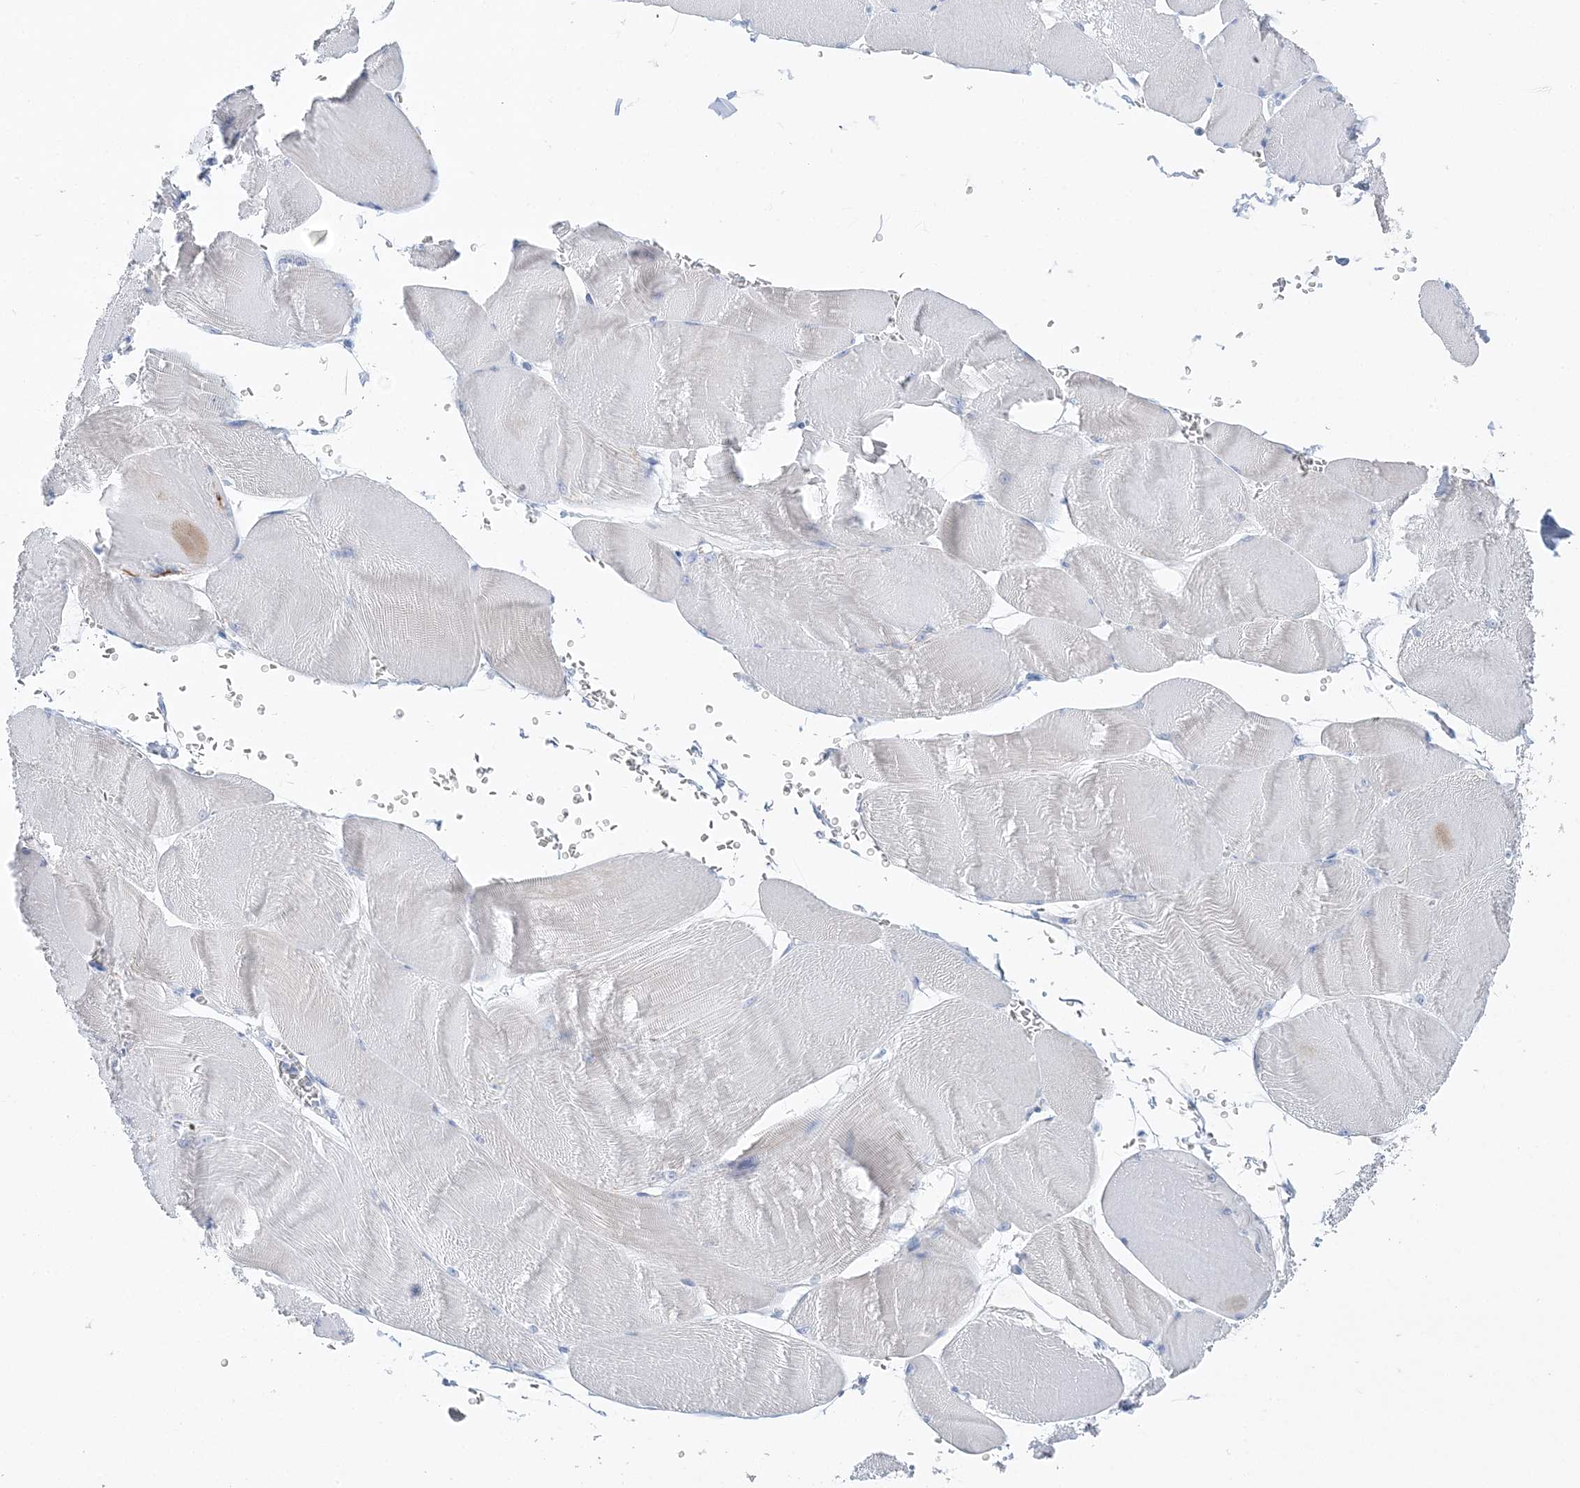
{"staining": {"intensity": "negative", "quantity": "none", "location": "none"}, "tissue": "skeletal muscle", "cell_type": "Myocytes", "image_type": "normal", "snomed": [{"axis": "morphology", "description": "Normal tissue, NOS"}, {"axis": "morphology", "description": "Basal cell carcinoma"}, {"axis": "topography", "description": "Skeletal muscle"}], "caption": "The histopathology image reveals no staining of myocytes in normal skeletal muscle.", "gene": "SLC5A6", "patient": {"sex": "female", "age": 64}}